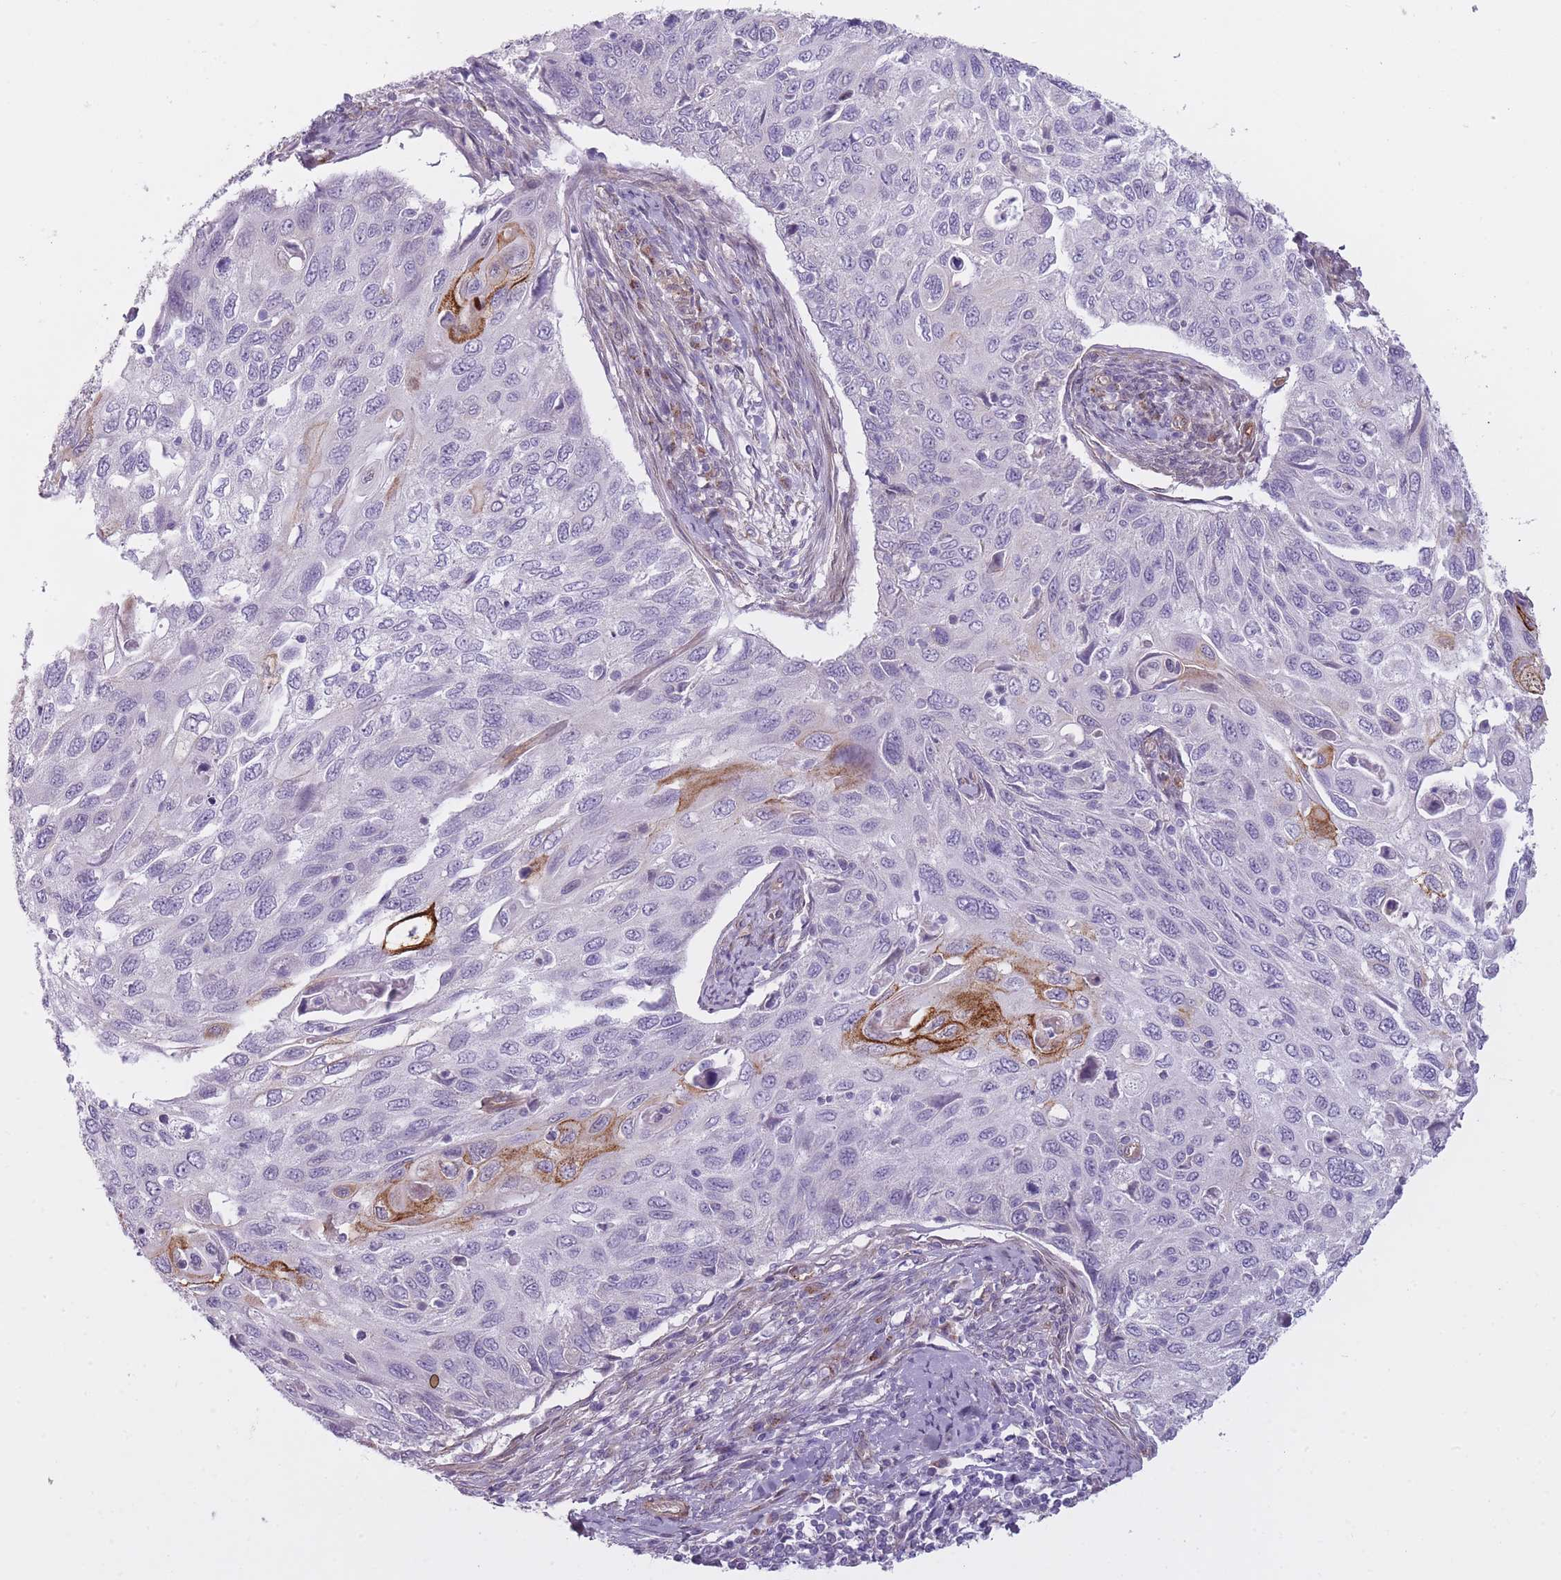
{"staining": {"intensity": "moderate", "quantity": "<25%", "location": "cytoplasmic/membranous"}, "tissue": "cervical cancer", "cell_type": "Tumor cells", "image_type": "cancer", "snomed": [{"axis": "morphology", "description": "Squamous cell carcinoma, NOS"}, {"axis": "topography", "description": "Cervix"}], "caption": "Moderate cytoplasmic/membranous expression is appreciated in approximately <25% of tumor cells in squamous cell carcinoma (cervical).", "gene": "PGRMC2", "patient": {"sex": "female", "age": 70}}